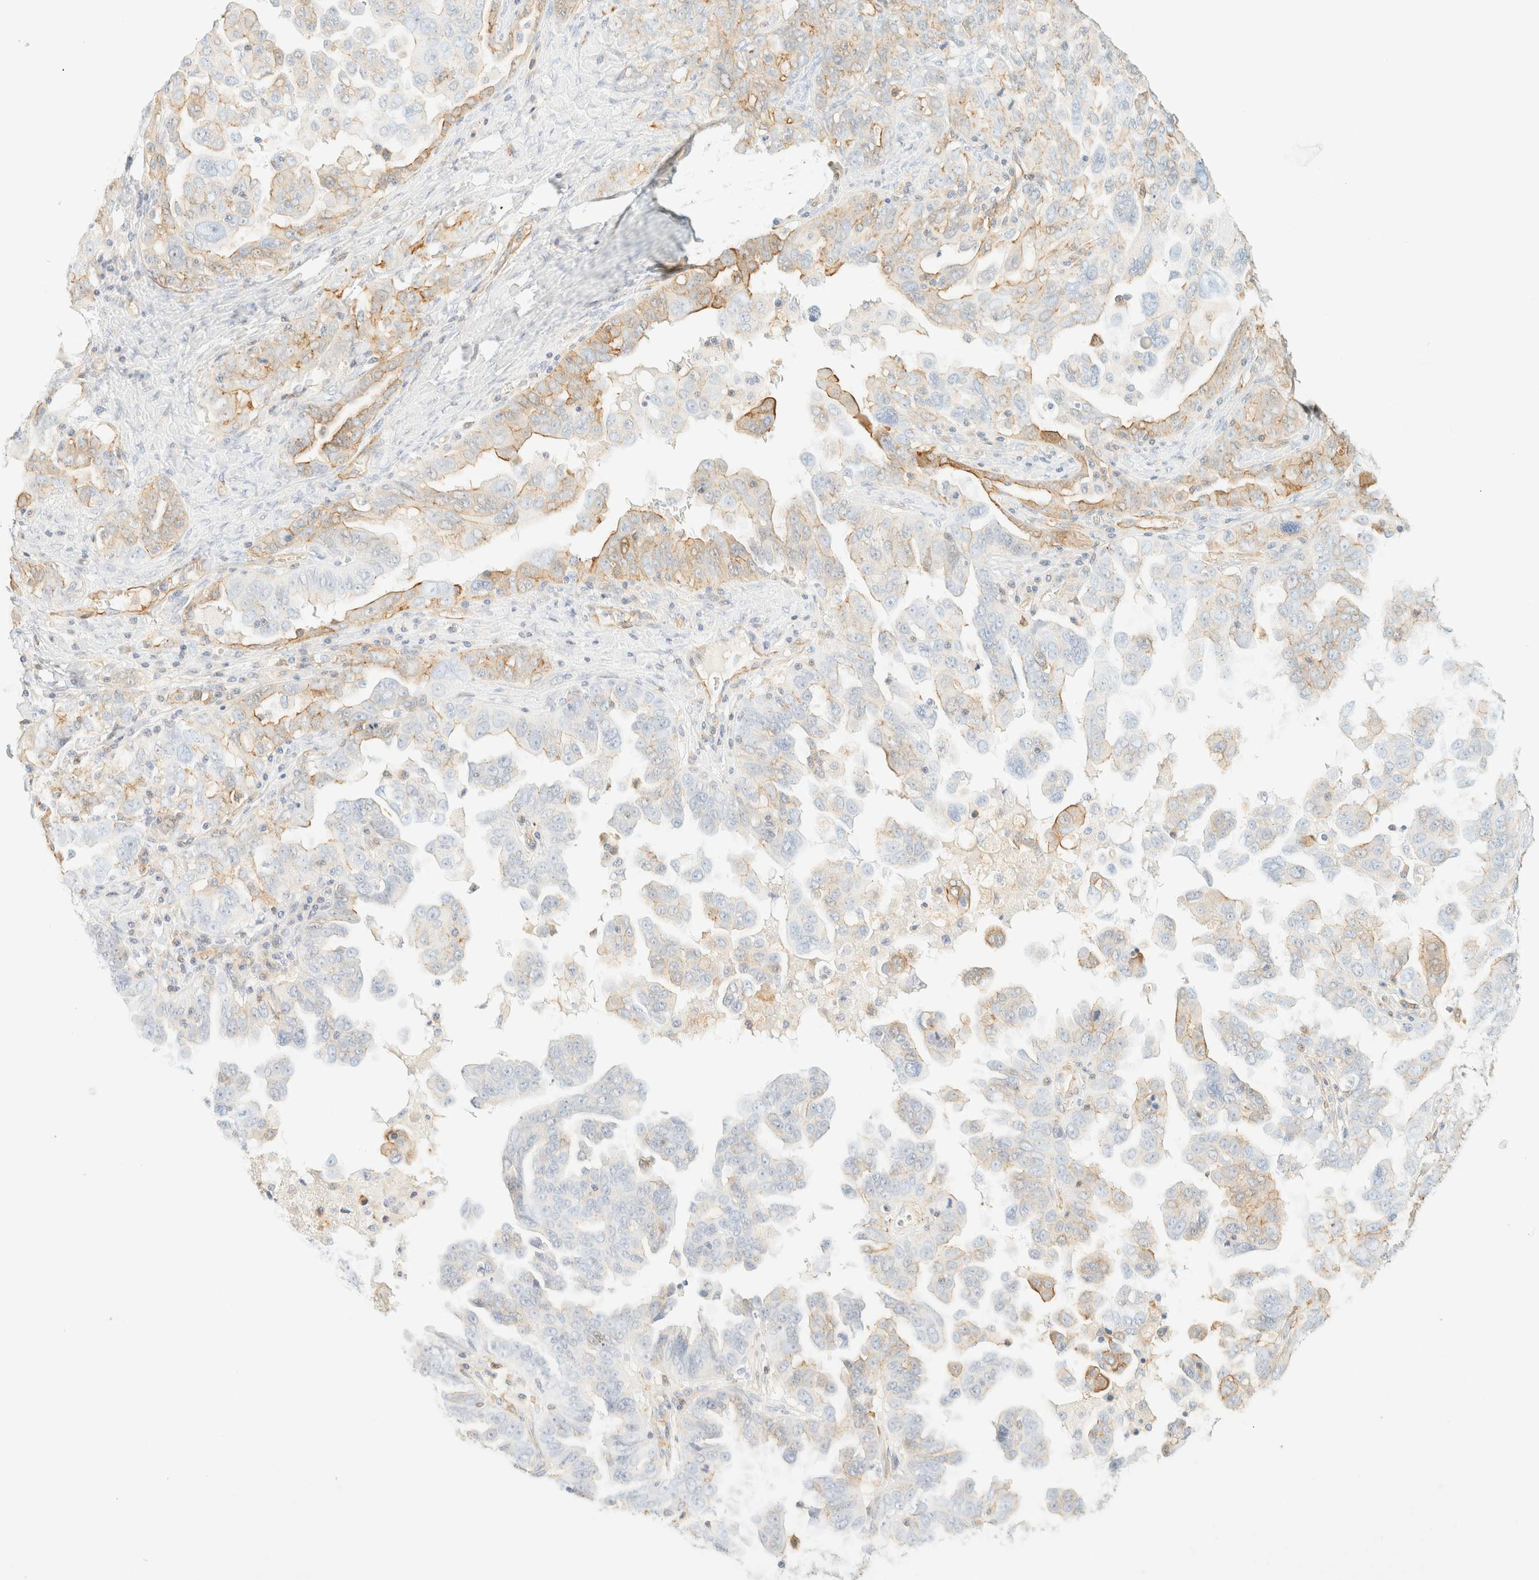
{"staining": {"intensity": "weak", "quantity": "25%-75%", "location": "cytoplasmic/membranous"}, "tissue": "ovarian cancer", "cell_type": "Tumor cells", "image_type": "cancer", "snomed": [{"axis": "morphology", "description": "Carcinoma, endometroid"}, {"axis": "topography", "description": "Ovary"}], "caption": "A micrograph of human ovarian cancer stained for a protein exhibits weak cytoplasmic/membranous brown staining in tumor cells. Nuclei are stained in blue.", "gene": "OTOP2", "patient": {"sex": "female", "age": 62}}